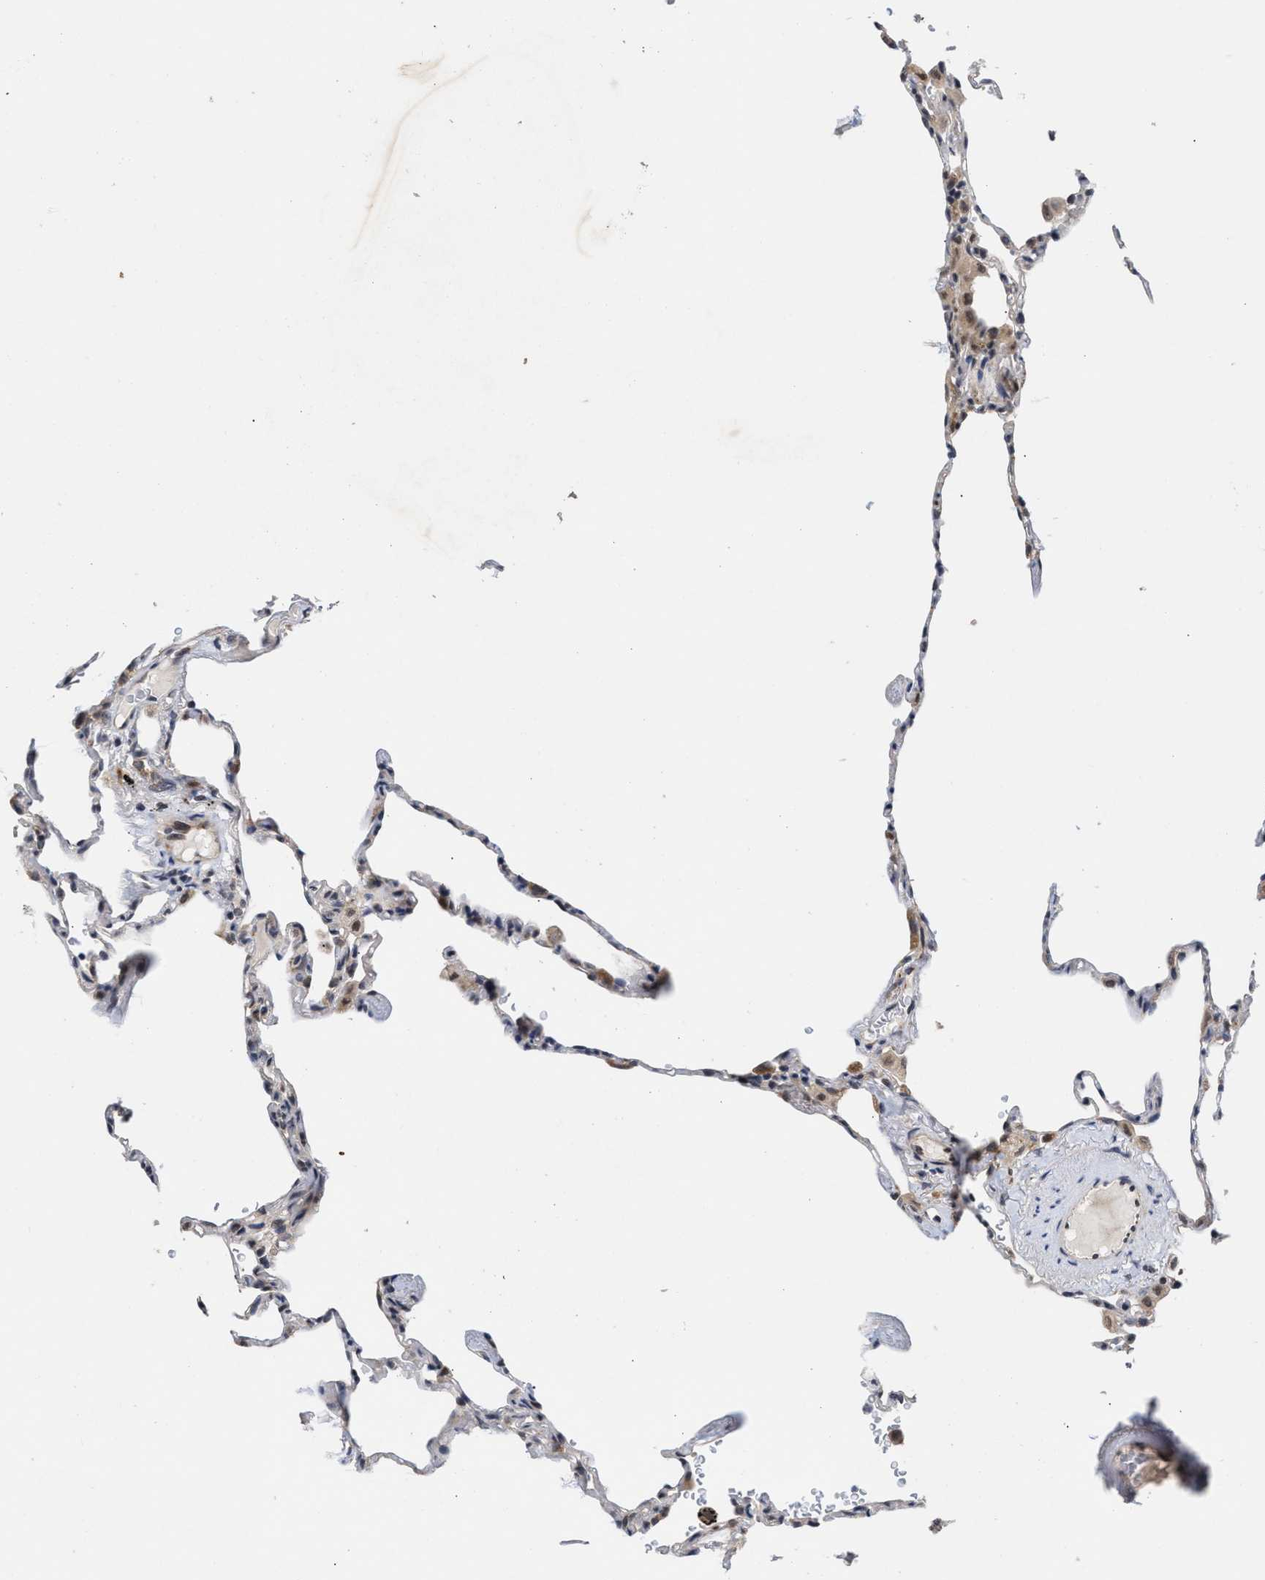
{"staining": {"intensity": "weak", "quantity": "<25%", "location": "nuclear"}, "tissue": "lung", "cell_type": "Alveolar cells", "image_type": "normal", "snomed": [{"axis": "morphology", "description": "Normal tissue, NOS"}, {"axis": "topography", "description": "Lung"}], "caption": "IHC histopathology image of normal lung: human lung stained with DAB (3,3'-diaminobenzidine) shows no significant protein staining in alveolar cells. (DAB immunohistochemistry (IHC) visualized using brightfield microscopy, high magnification).", "gene": "MKNK2", "patient": {"sex": "male", "age": 59}}